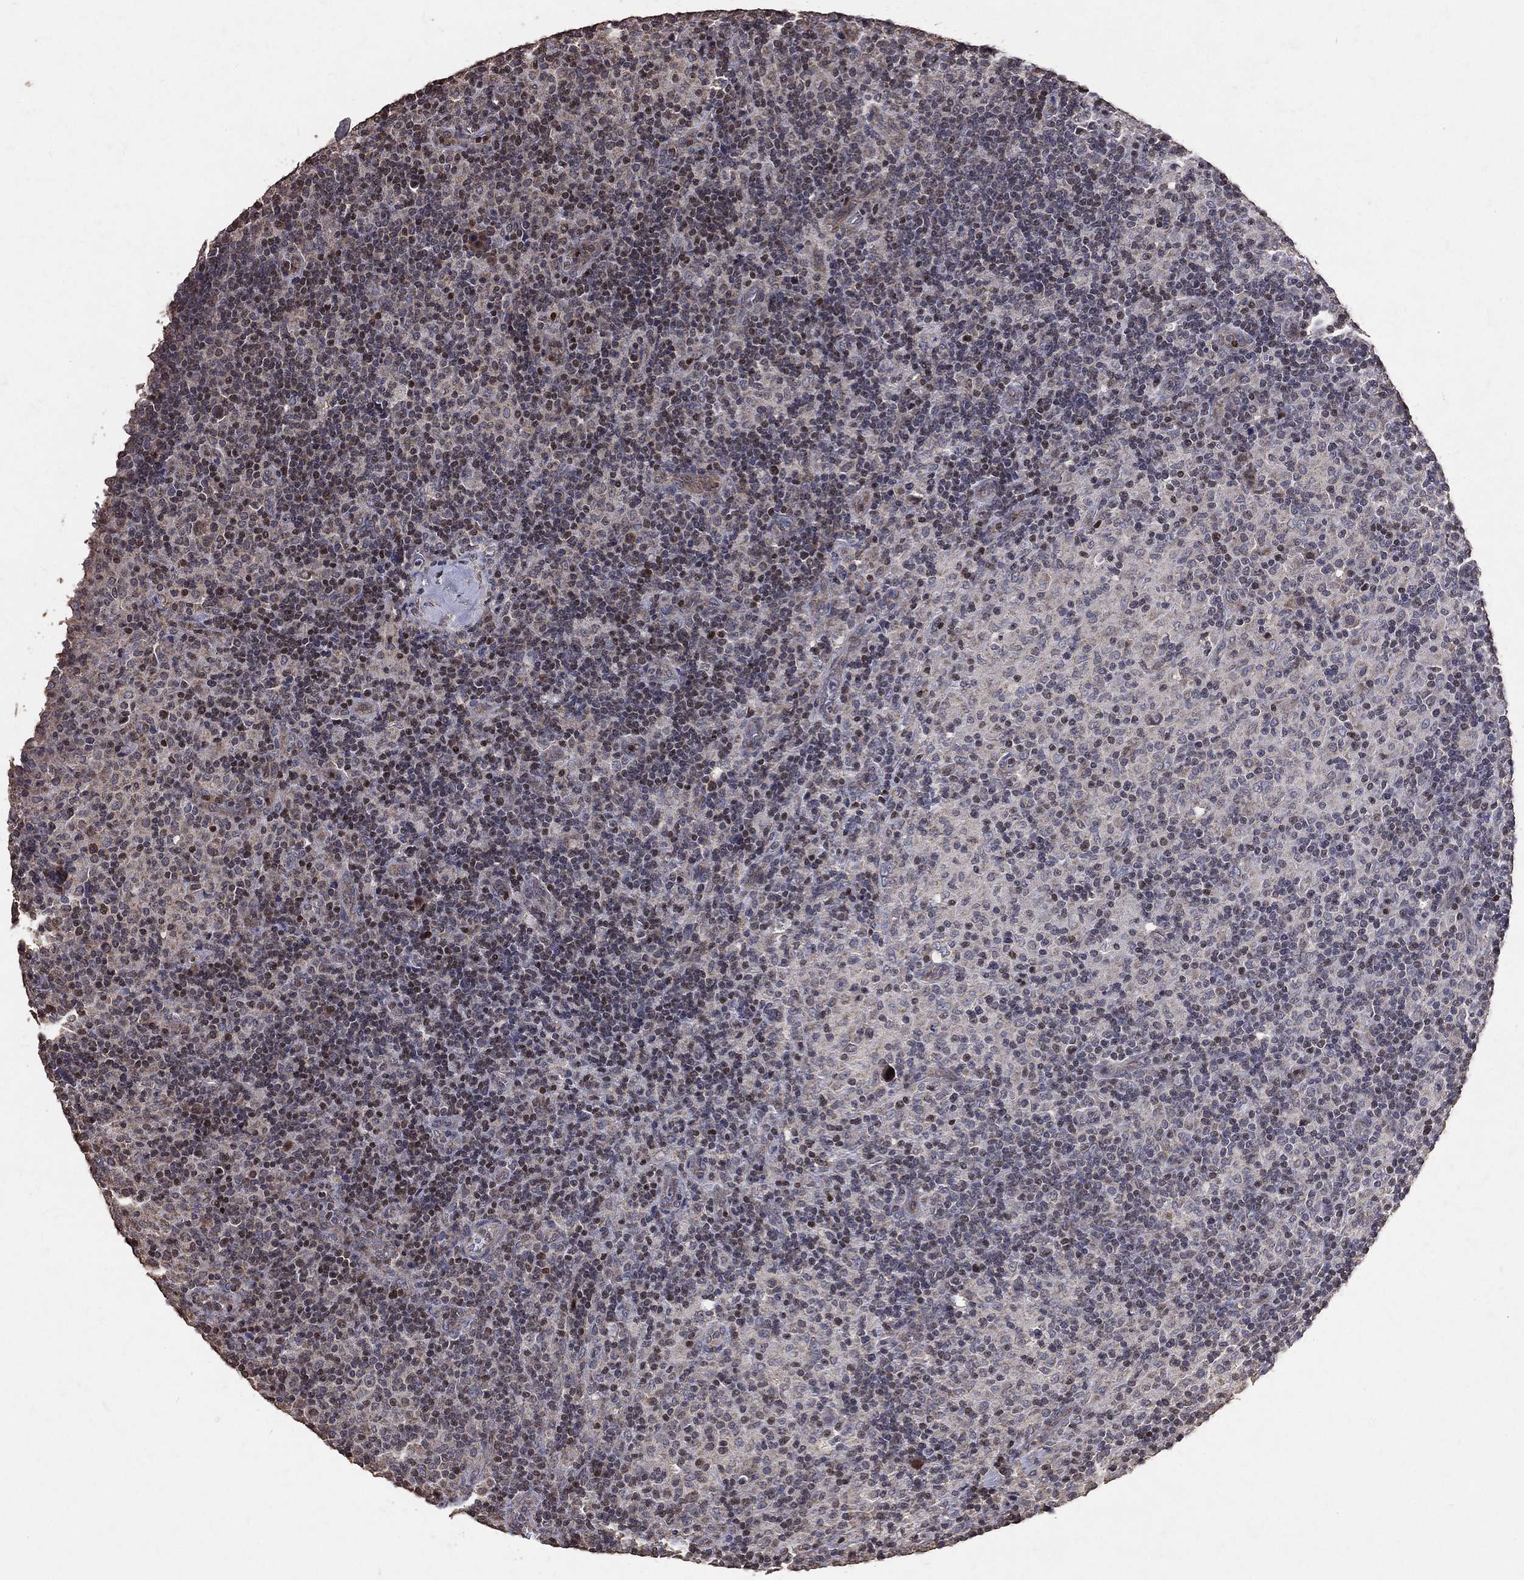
{"staining": {"intensity": "negative", "quantity": "none", "location": "none"}, "tissue": "lymphoma", "cell_type": "Tumor cells", "image_type": "cancer", "snomed": [{"axis": "morphology", "description": "Hodgkin's disease, NOS"}, {"axis": "topography", "description": "Lymph node"}], "caption": "Tumor cells are negative for brown protein staining in lymphoma.", "gene": "LY6K", "patient": {"sex": "male", "age": 70}}